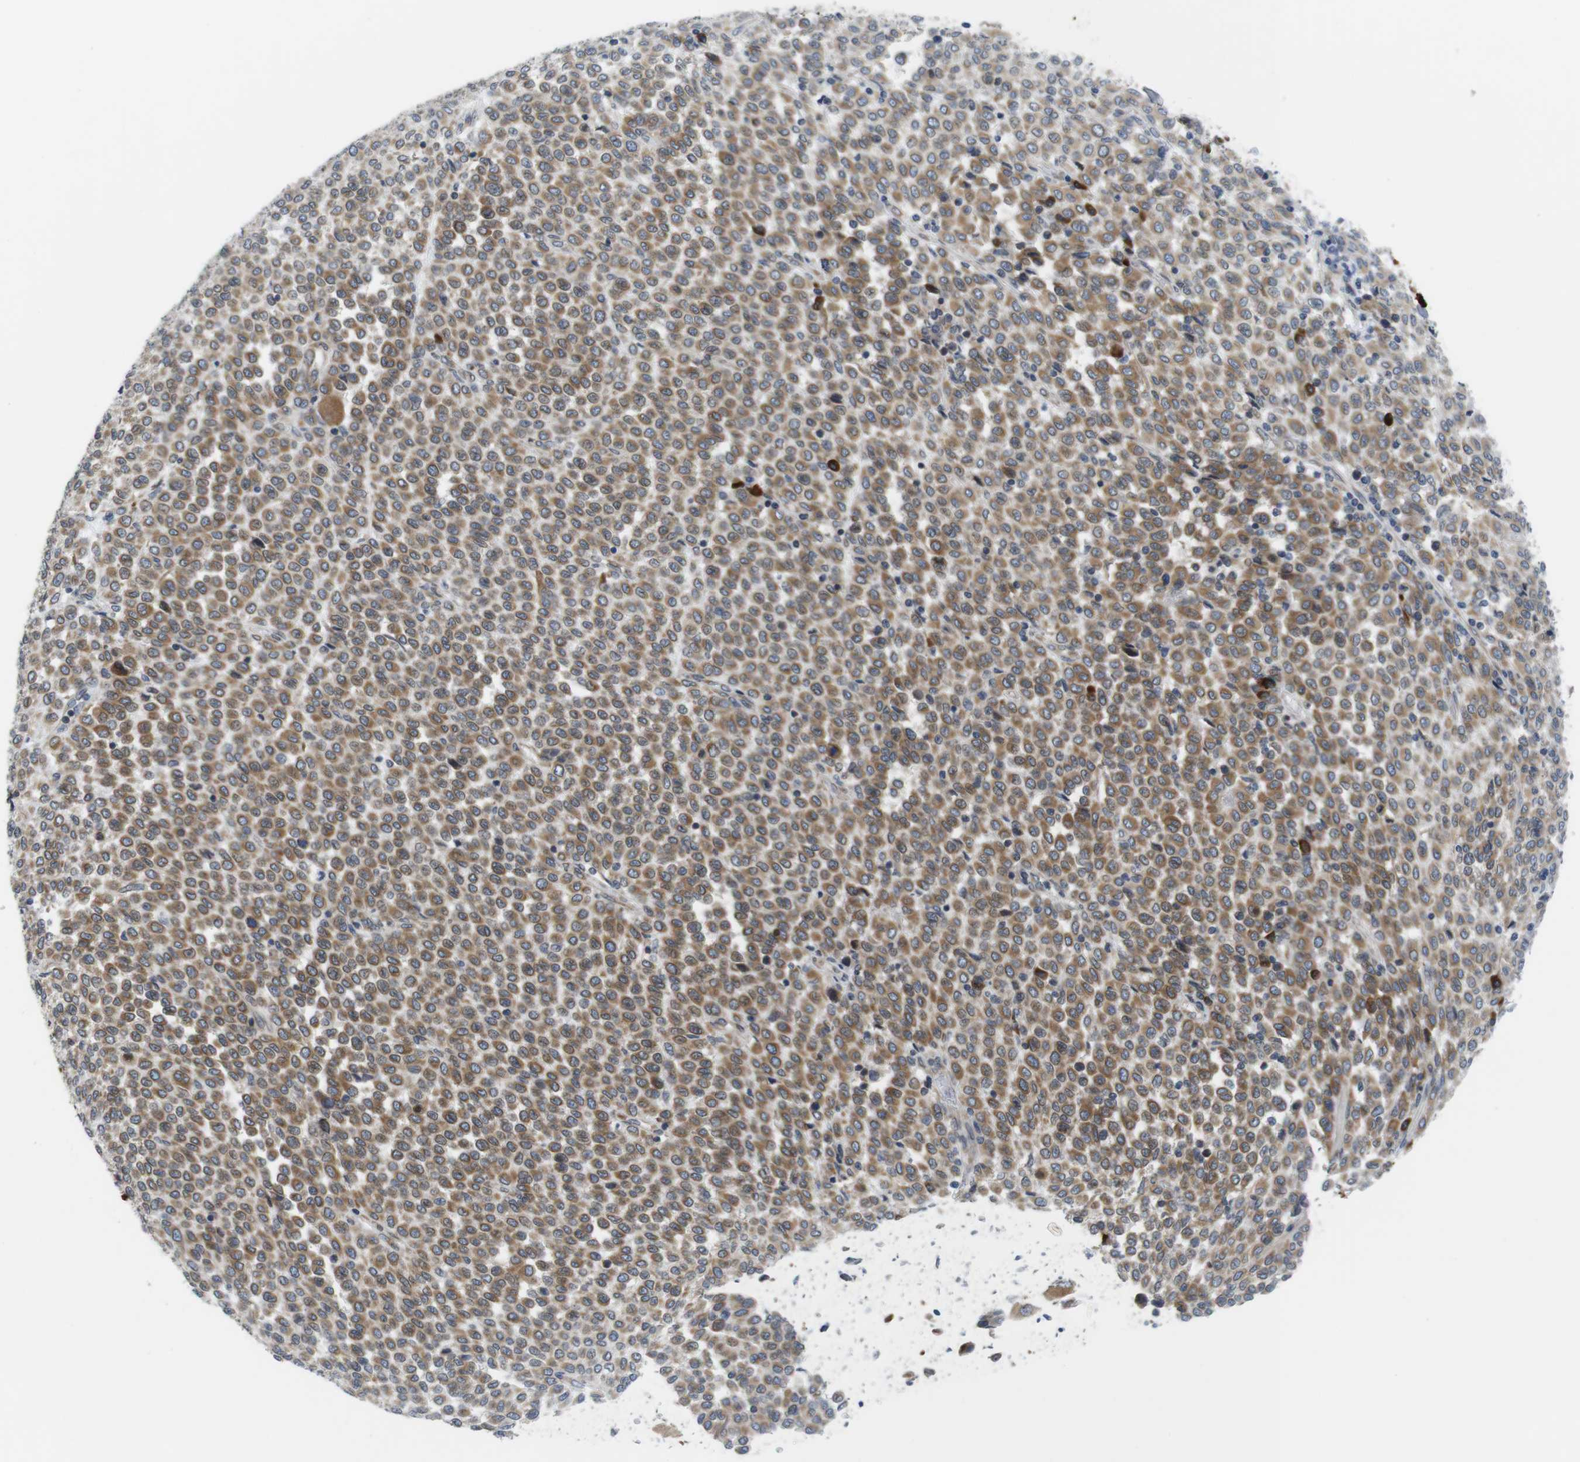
{"staining": {"intensity": "moderate", "quantity": "25%-75%", "location": "cytoplasmic/membranous"}, "tissue": "melanoma", "cell_type": "Tumor cells", "image_type": "cancer", "snomed": [{"axis": "morphology", "description": "Malignant melanoma, Metastatic site"}, {"axis": "topography", "description": "Pancreas"}], "caption": "Protein expression analysis of melanoma reveals moderate cytoplasmic/membranous staining in approximately 25%-75% of tumor cells. The staining was performed using DAB, with brown indicating positive protein expression. Nuclei are stained blue with hematoxylin.", "gene": "ERGIC3", "patient": {"sex": "female", "age": 30}}